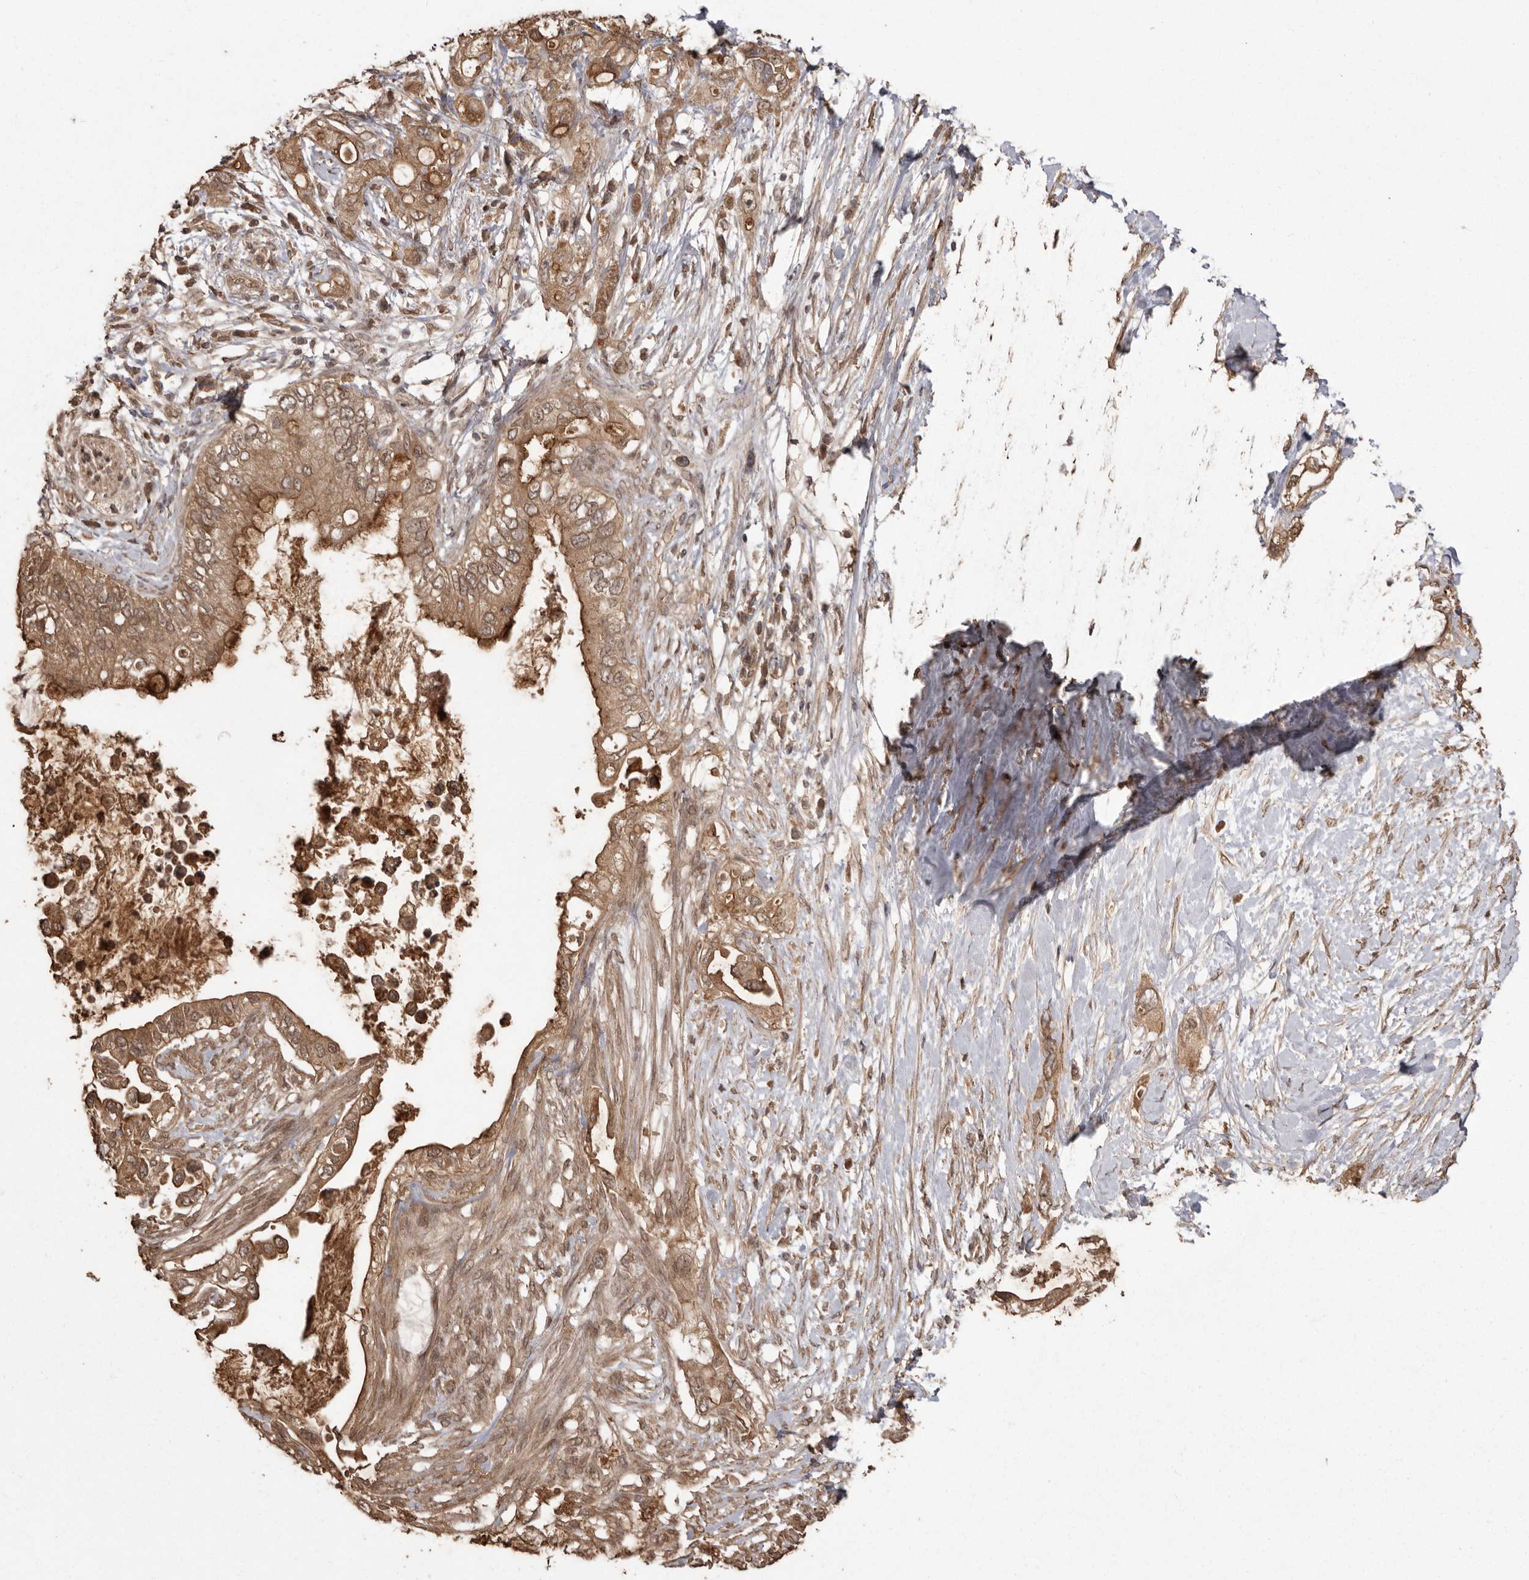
{"staining": {"intensity": "moderate", "quantity": ">75%", "location": "cytoplasmic/membranous"}, "tissue": "pancreatic cancer", "cell_type": "Tumor cells", "image_type": "cancer", "snomed": [{"axis": "morphology", "description": "Adenocarcinoma, NOS"}, {"axis": "topography", "description": "Pancreas"}], "caption": "Human pancreatic cancer (adenocarcinoma) stained with a protein marker displays moderate staining in tumor cells.", "gene": "NUP43", "patient": {"sex": "female", "age": 56}}